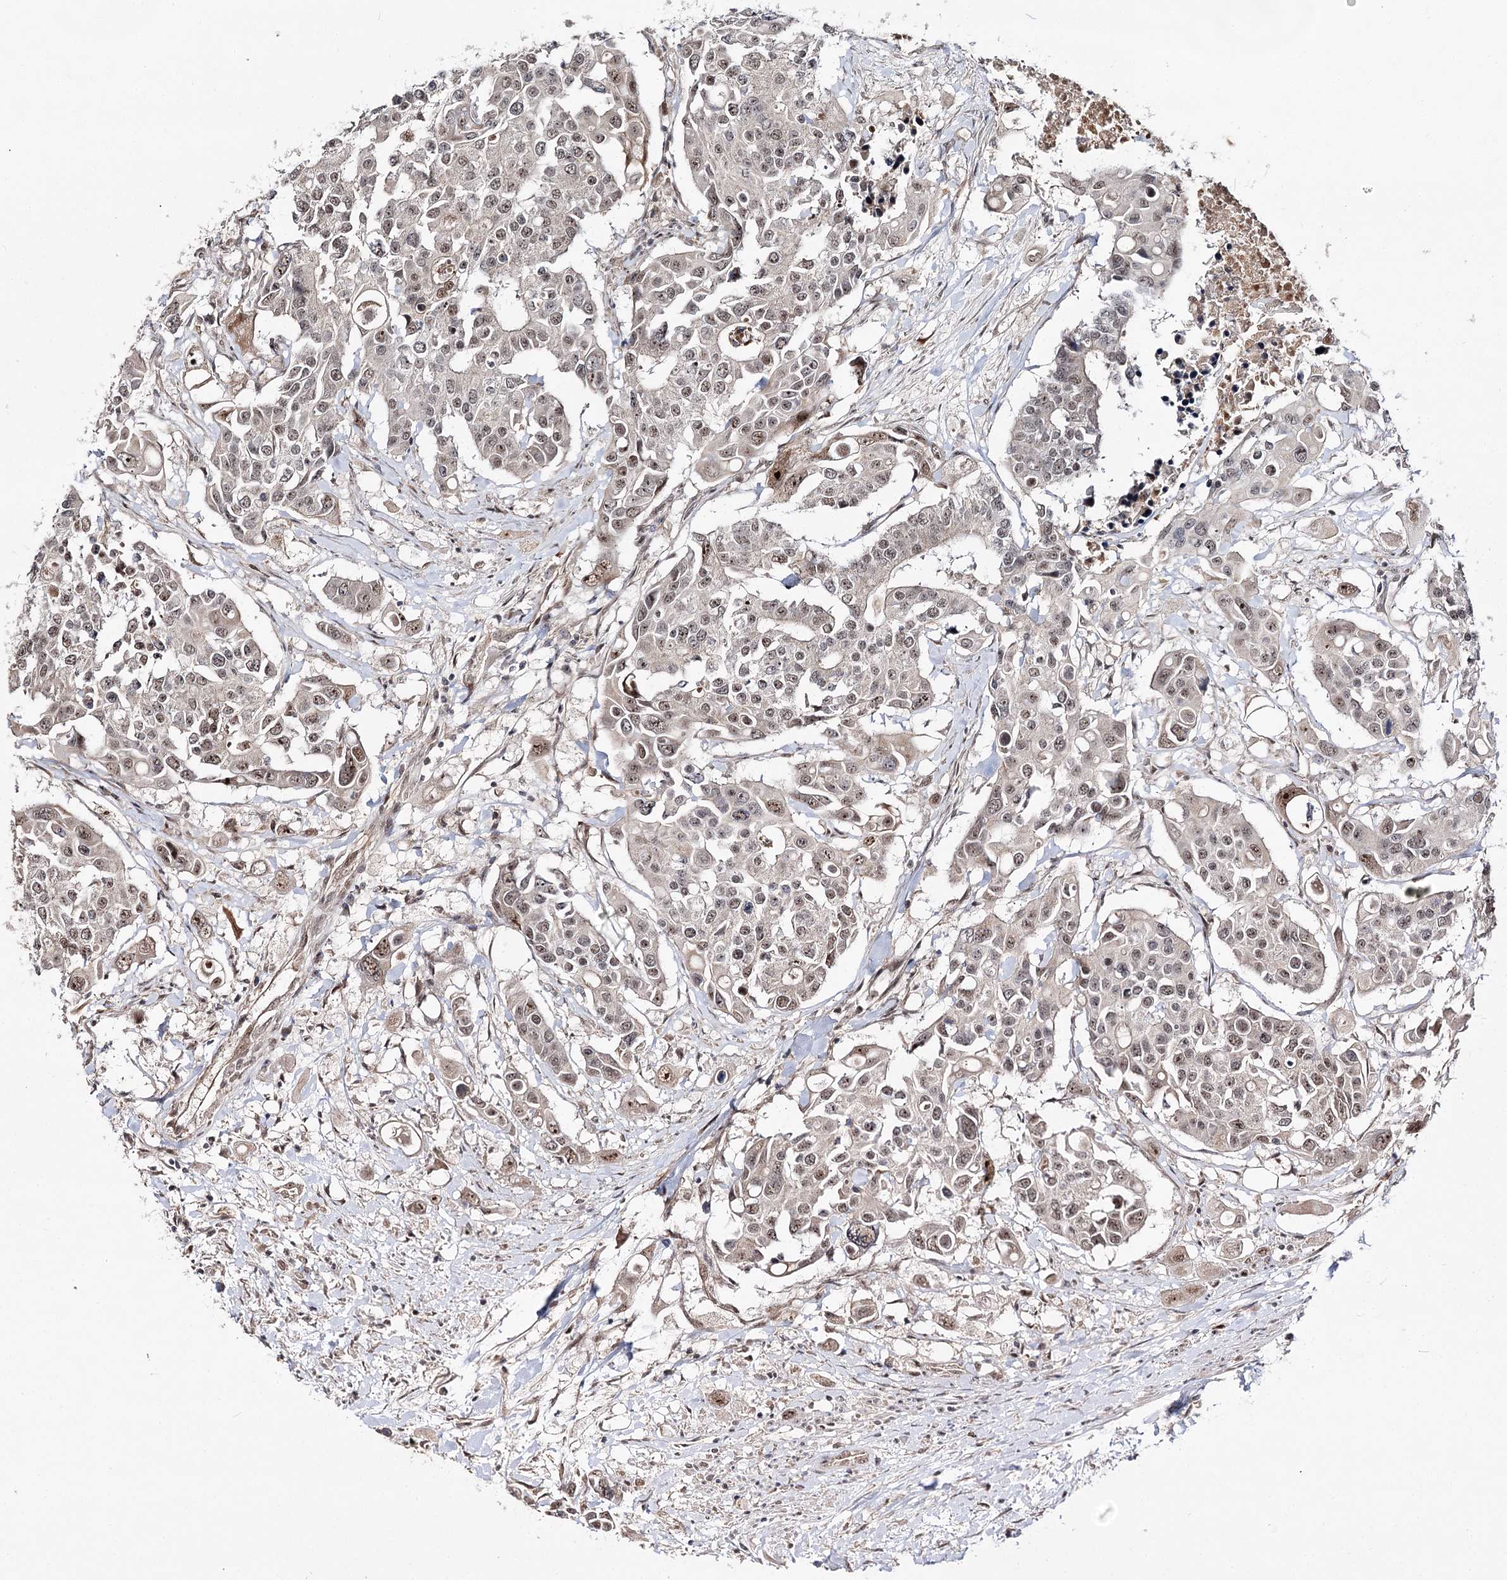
{"staining": {"intensity": "weak", "quantity": ">75%", "location": "nuclear"}, "tissue": "colorectal cancer", "cell_type": "Tumor cells", "image_type": "cancer", "snomed": [{"axis": "morphology", "description": "Adenocarcinoma, NOS"}, {"axis": "topography", "description": "Colon"}], "caption": "Immunohistochemistry (IHC) of colorectal adenocarcinoma displays low levels of weak nuclear expression in approximately >75% of tumor cells.", "gene": "RRP9", "patient": {"sex": "male", "age": 77}}